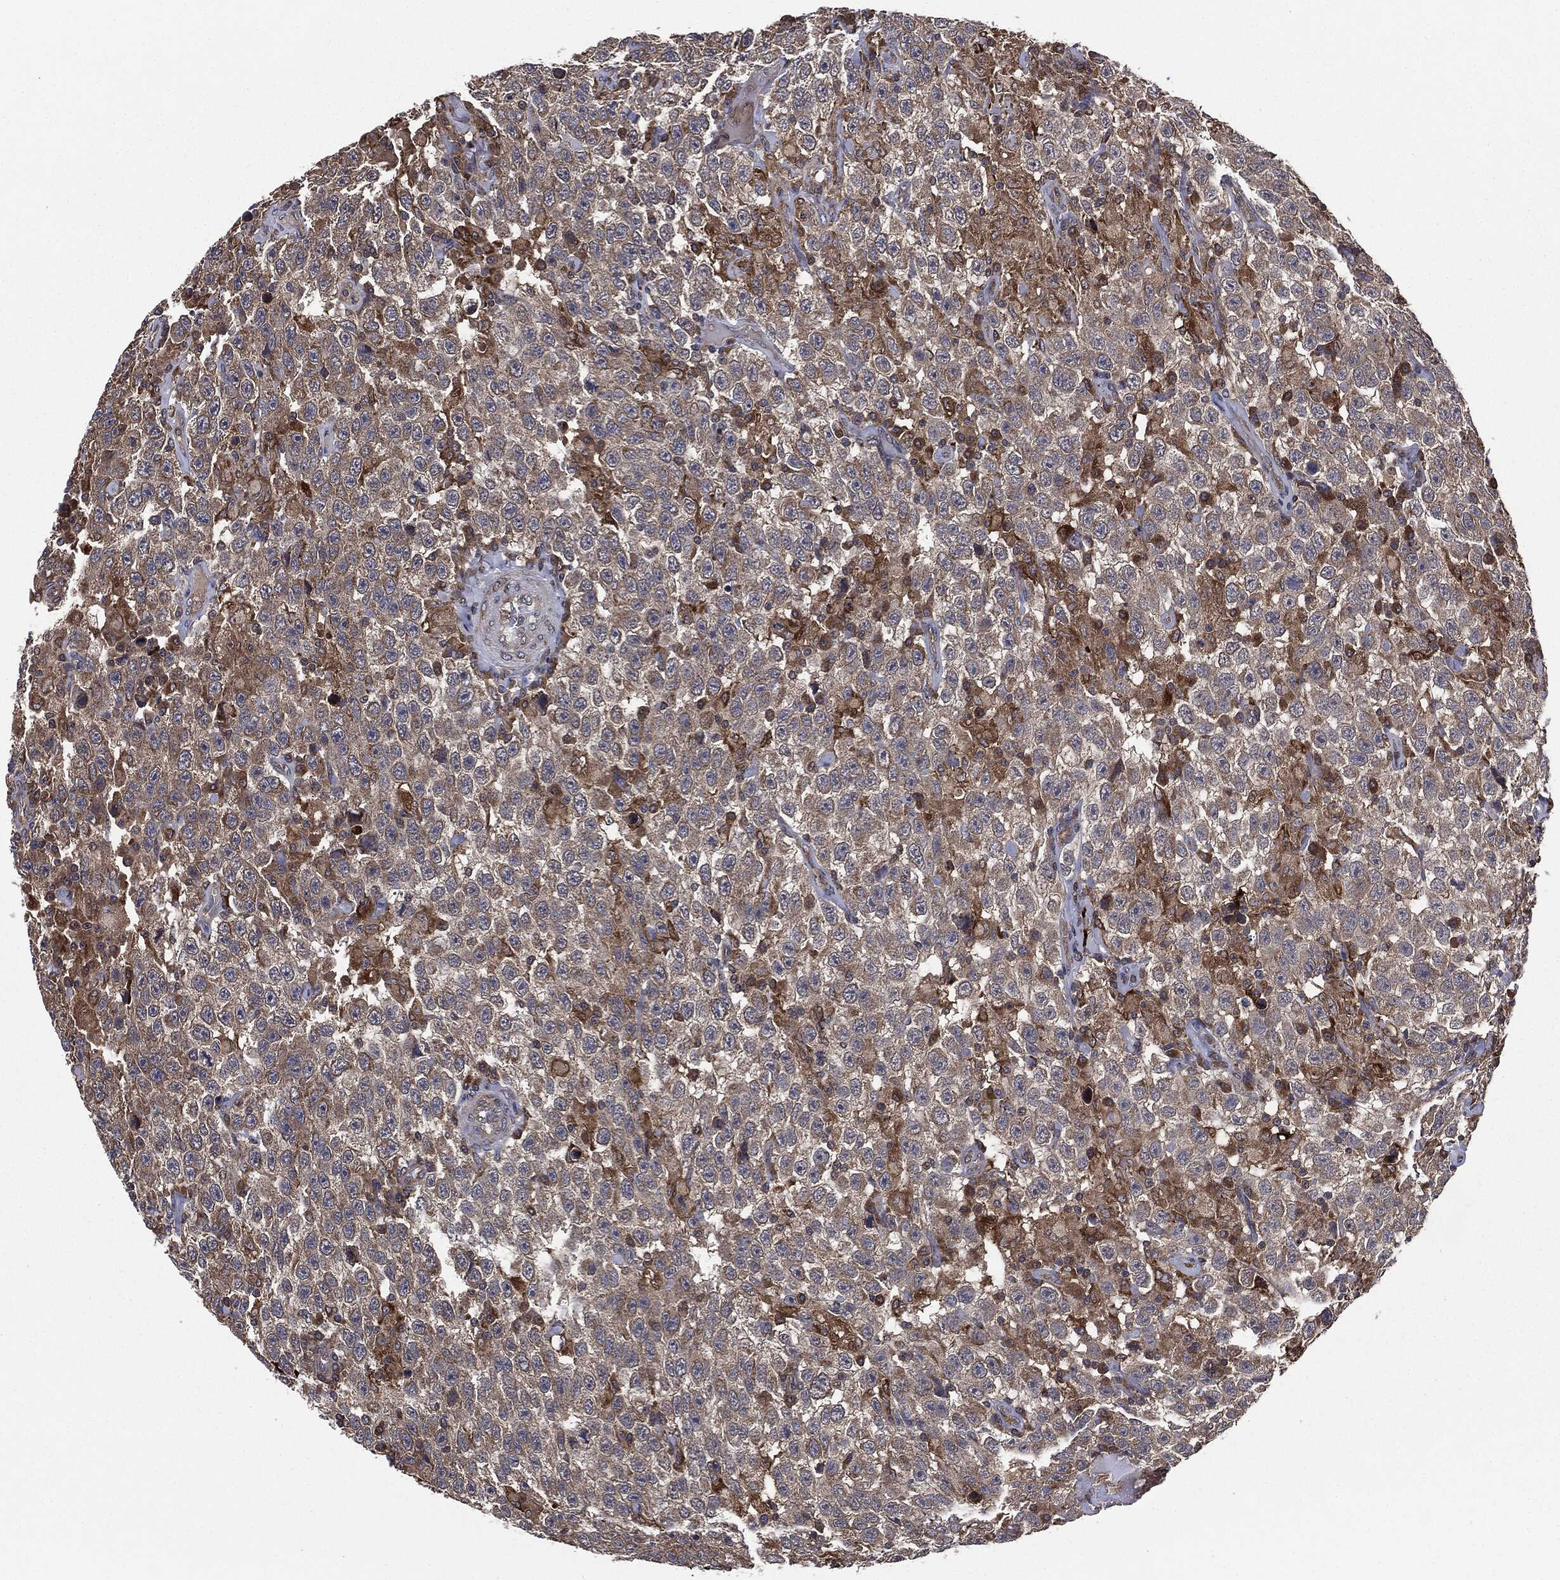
{"staining": {"intensity": "moderate", "quantity": "25%-75%", "location": "cytoplasmic/membranous"}, "tissue": "testis cancer", "cell_type": "Tumor cells", "image_type": "cancer", "snomed": [{"axis": "morphology", "description": "Seminoma, NOS"}, {"axis": "topography", "description": "Testis"}], "caption": "Approximately 25%-75% of tumor cells in testis cancer (seminoma) display moderate cytoplasmic/membranous protein staining as visualized by brown immunohistochemical staining.", "gene": "PLOD3", "patient": {"sex": "male", "age": 41}}